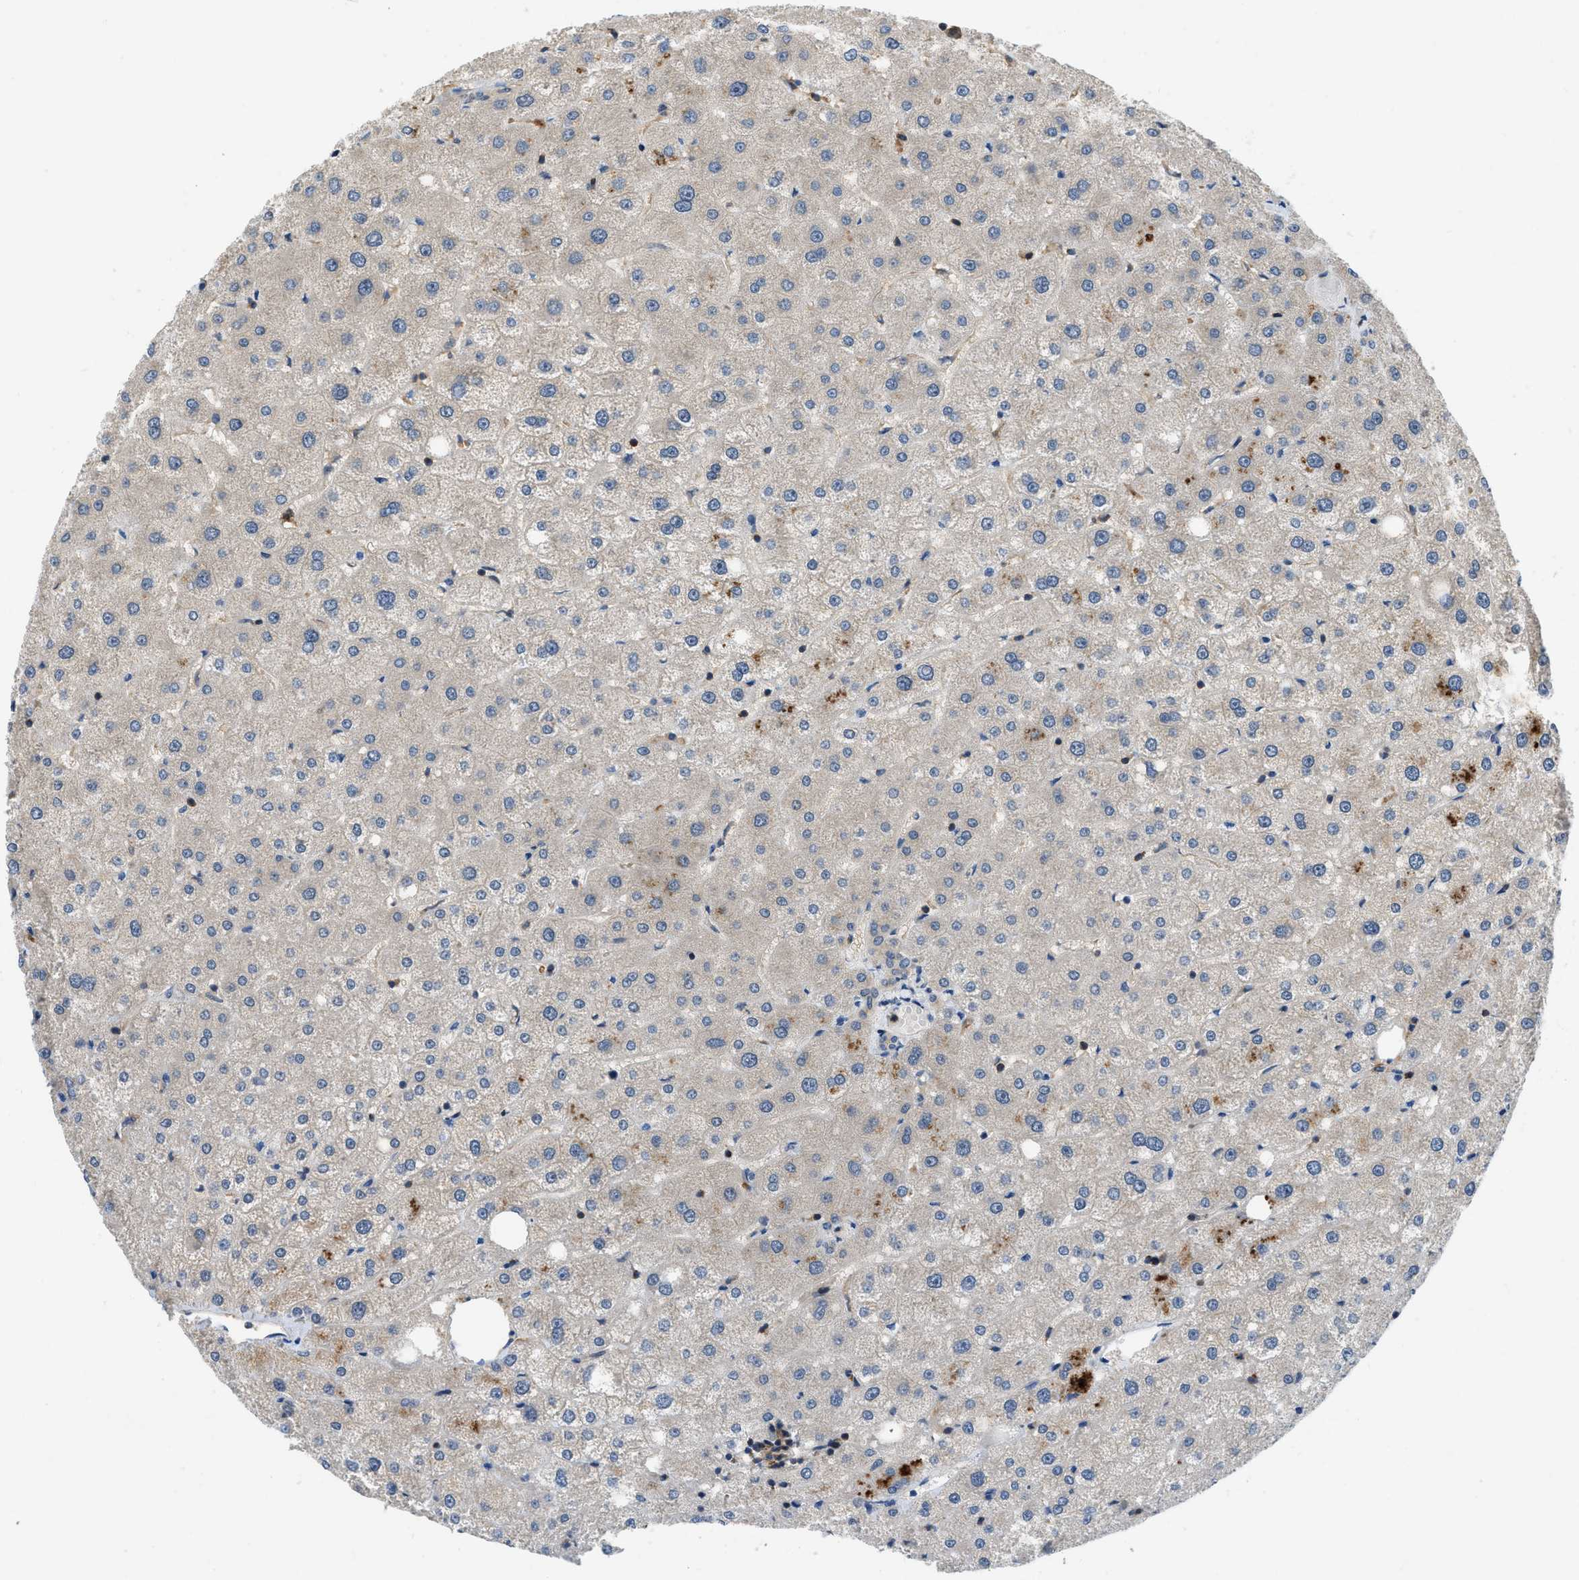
{"staining": {"intensity": "weak", "quantity": "25%-75%", "location": "cytoplasmic/membranous"}, "tissue": "liver", "cell_type": "Cholangiocytes", "image_type": "normal", "snomed": [{"axis": "morphology", "description": "Normal tissue, NOS"}, {"axis": "topography", "description": "Liver"}], "caption": "A high-resolution image shows immunohistochemistry staining of normal liver, which demonstrates weak cytoplasmic/membranous staining in about 25%-75% of cholangiocytes.", "gene": "GPR31", "patient": {"sex": "male", "age": 73}}